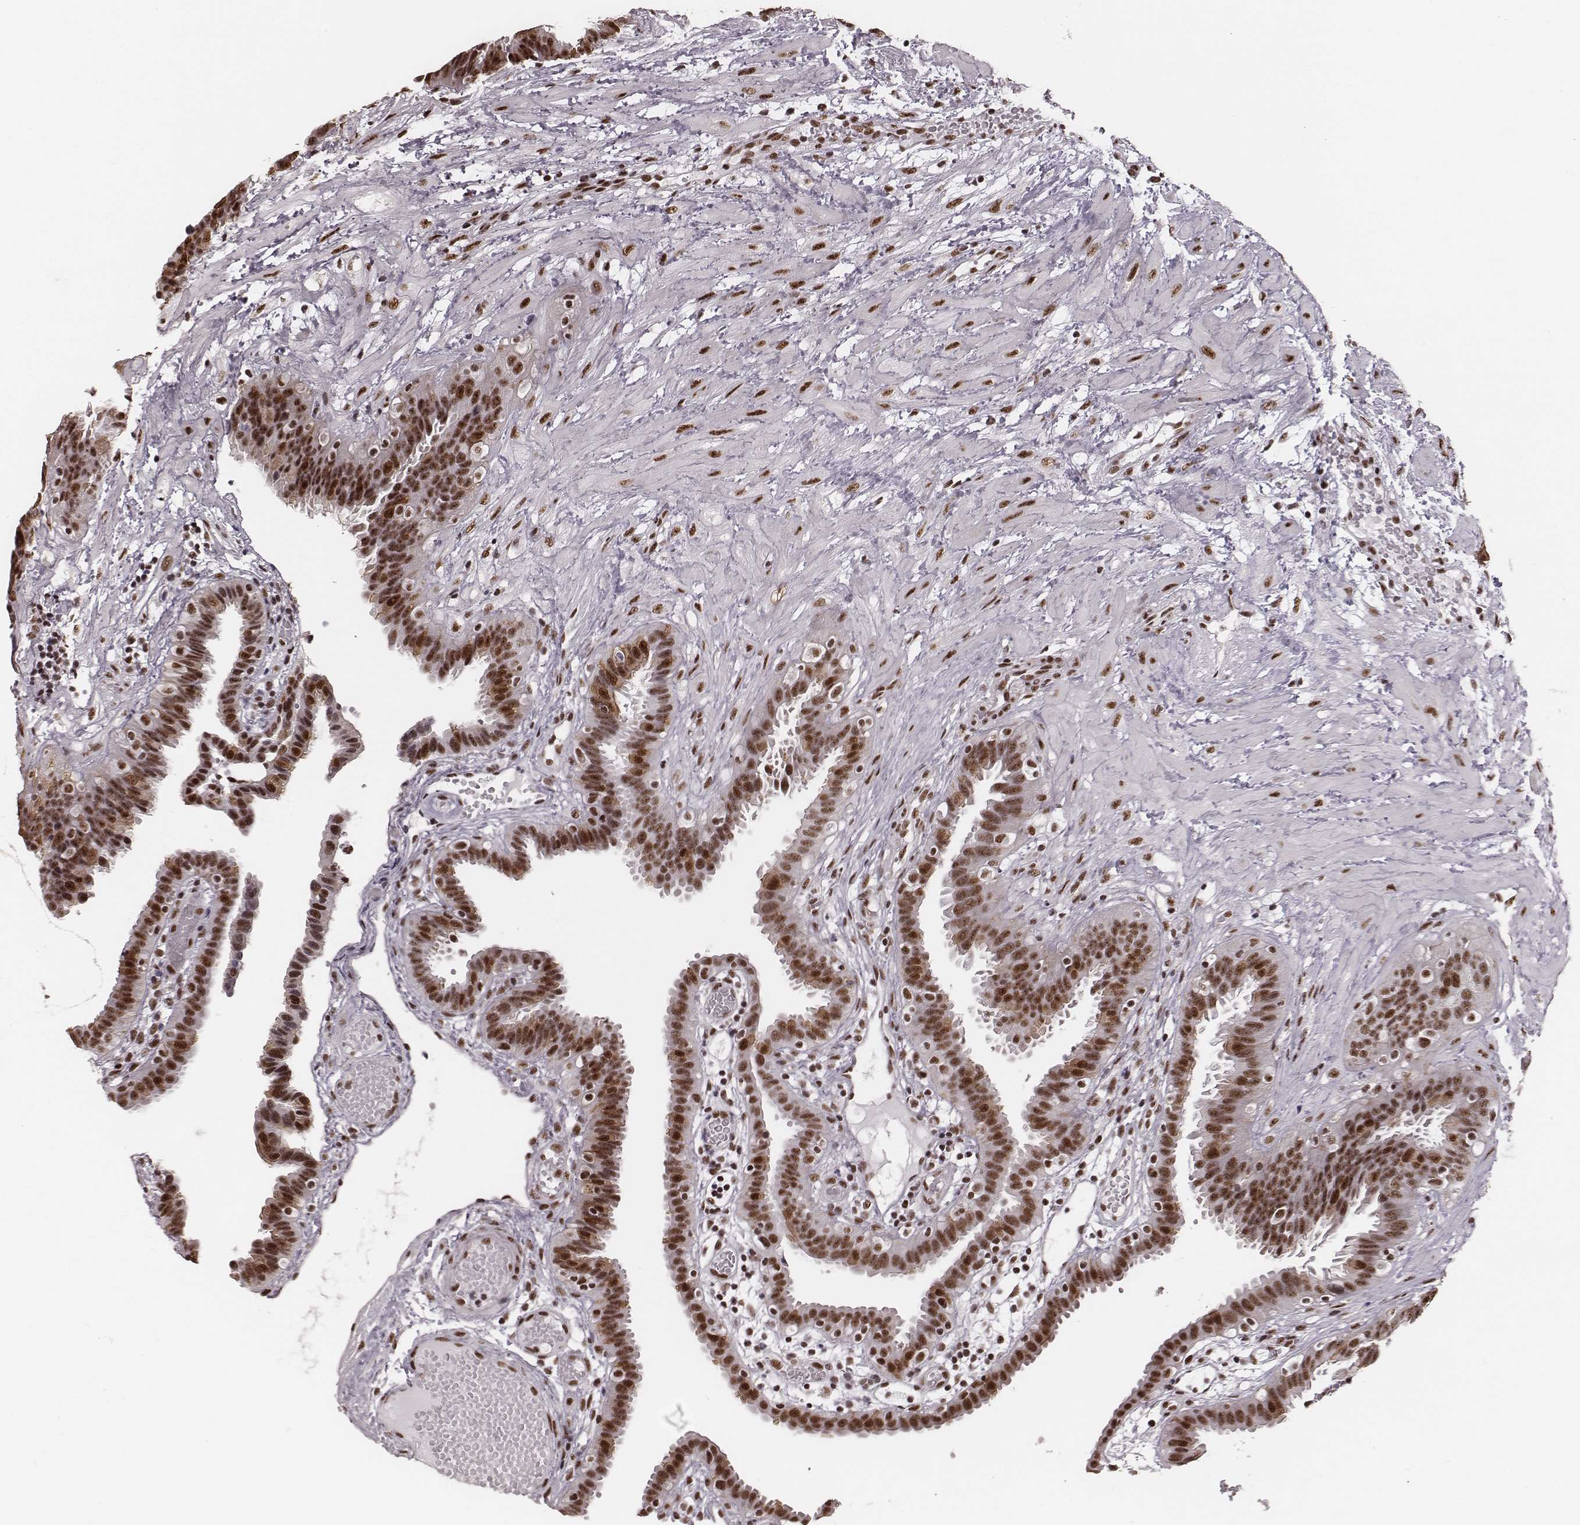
{"staining": {"intensity": "strong", "quantity": ">75%", "location": "nuclear"}, "tissue": "fallopian tube", "cell_type": "Glandular cells", "image_type": "normal", "snomed": [{"axis": "morphology", "description": "Normal tissue, NOS"}, {"axis": "topography", "description": "Fallopian tube"}], "caption": "Immunohistochemistry staining of unremarkable fallopian tube, which exhibits high levels of strong nuclear positivity in approximately >75% of glandular cells indicating strong nuclear protein staining. The staining was performed using DAB (3,3'-diaminobenzidine) (brown) for protein detection and nuclei were counterstained in hematoxylin (blue).", "gene": "LUC7L", "patient": {"sex": "female", "age": 37}}